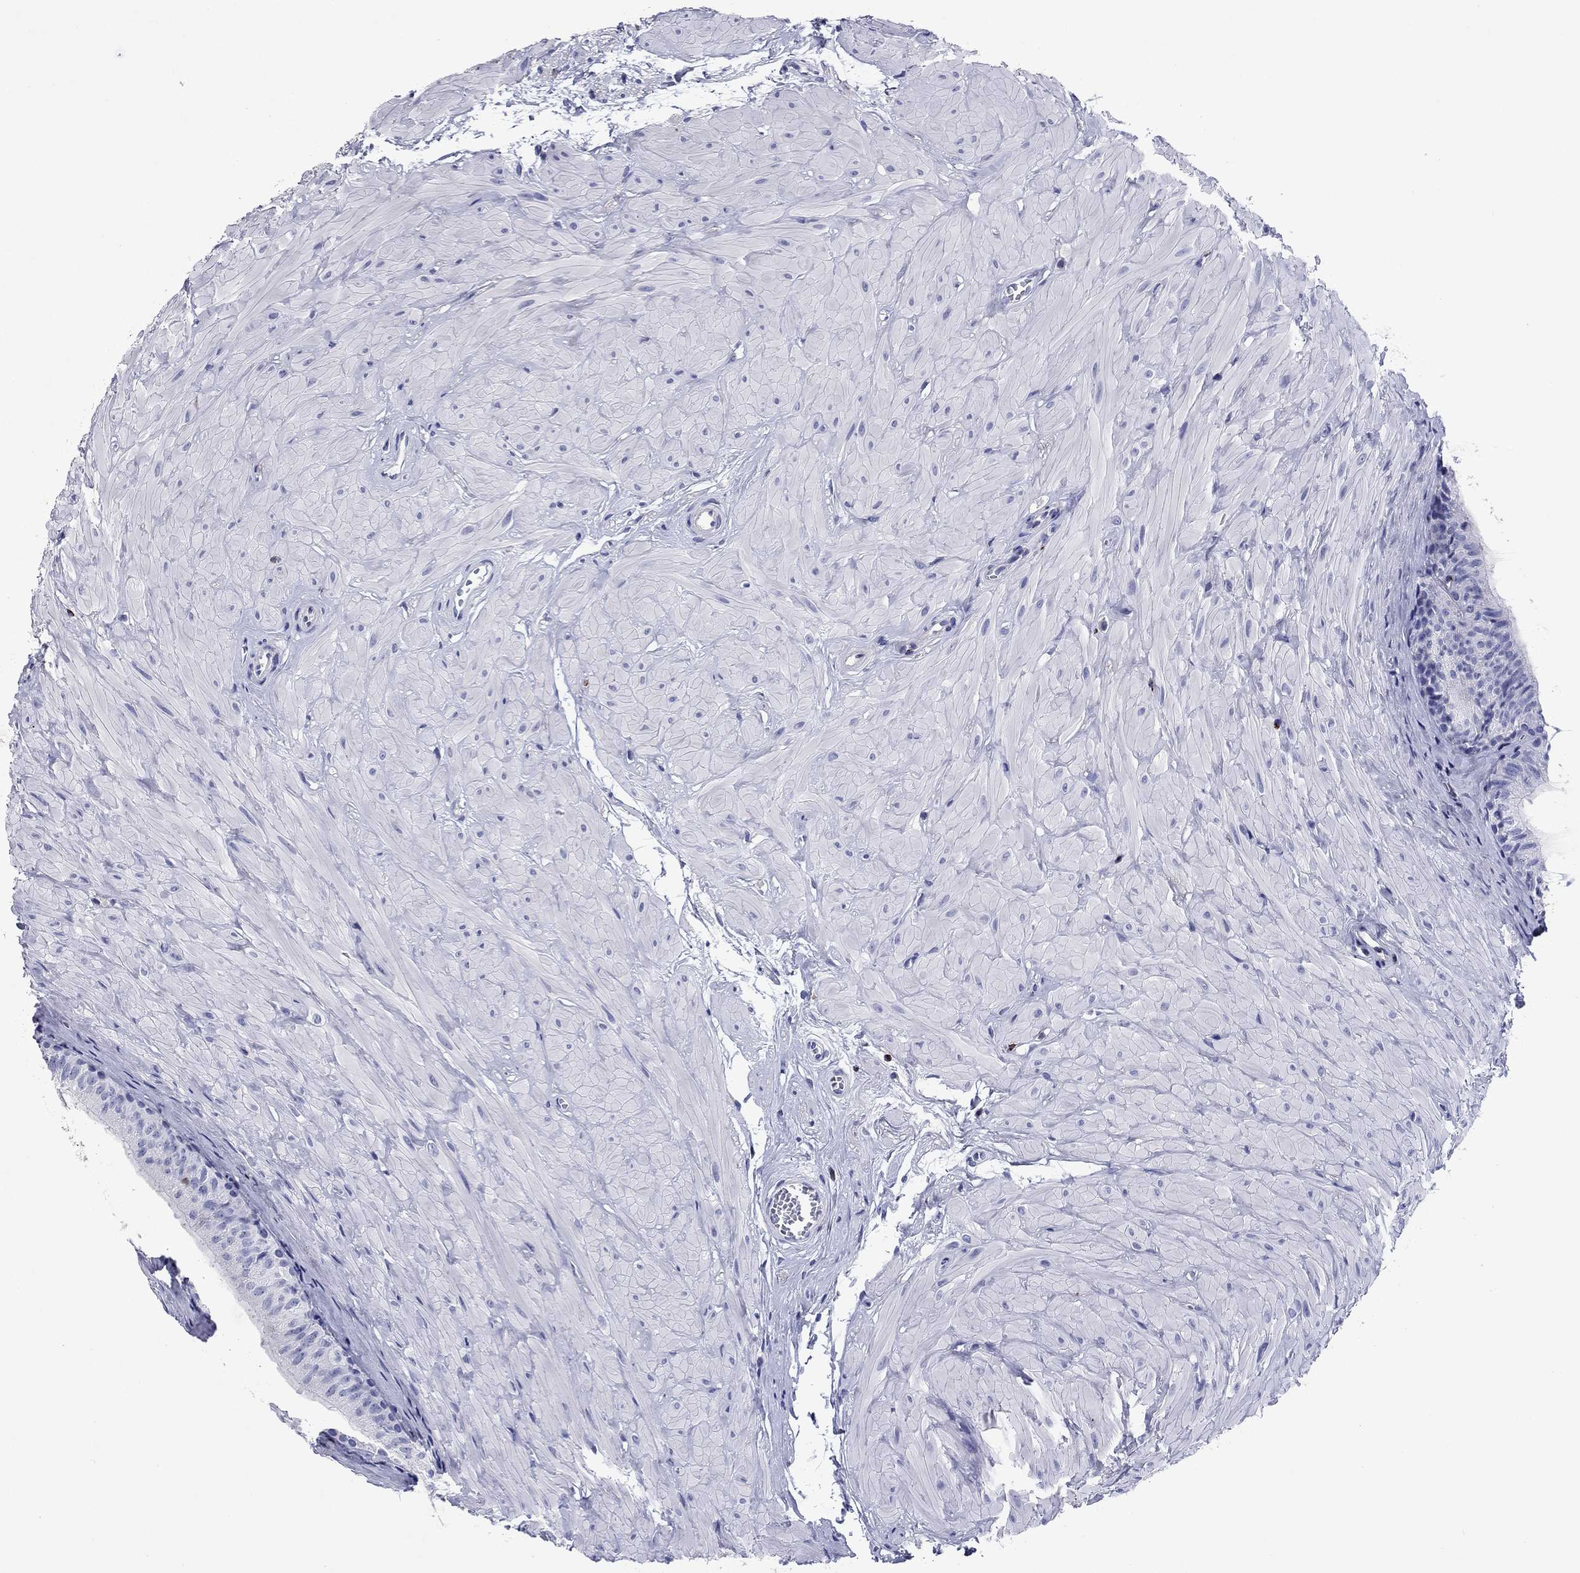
{"staining": {"intensity": "negative", "quantity": "none", "location": "none"}, "tissue": "epididymis", "cell_type": "Glandular cells", "image_type": "normal", "snomed": [{"axis": "morphology", "description": "Normal tissue, NOS"}, {"axis": "topography", "description": "Epididymis"}, {"axis": "topography", "description": "Vas deferens"}], "caption": "Immunohistochemical staining of unremarkable epididymis reveals no significant expression in glandular cells.", "gene": "GZMK", "patient": {"sex": "male", "age": 23}}